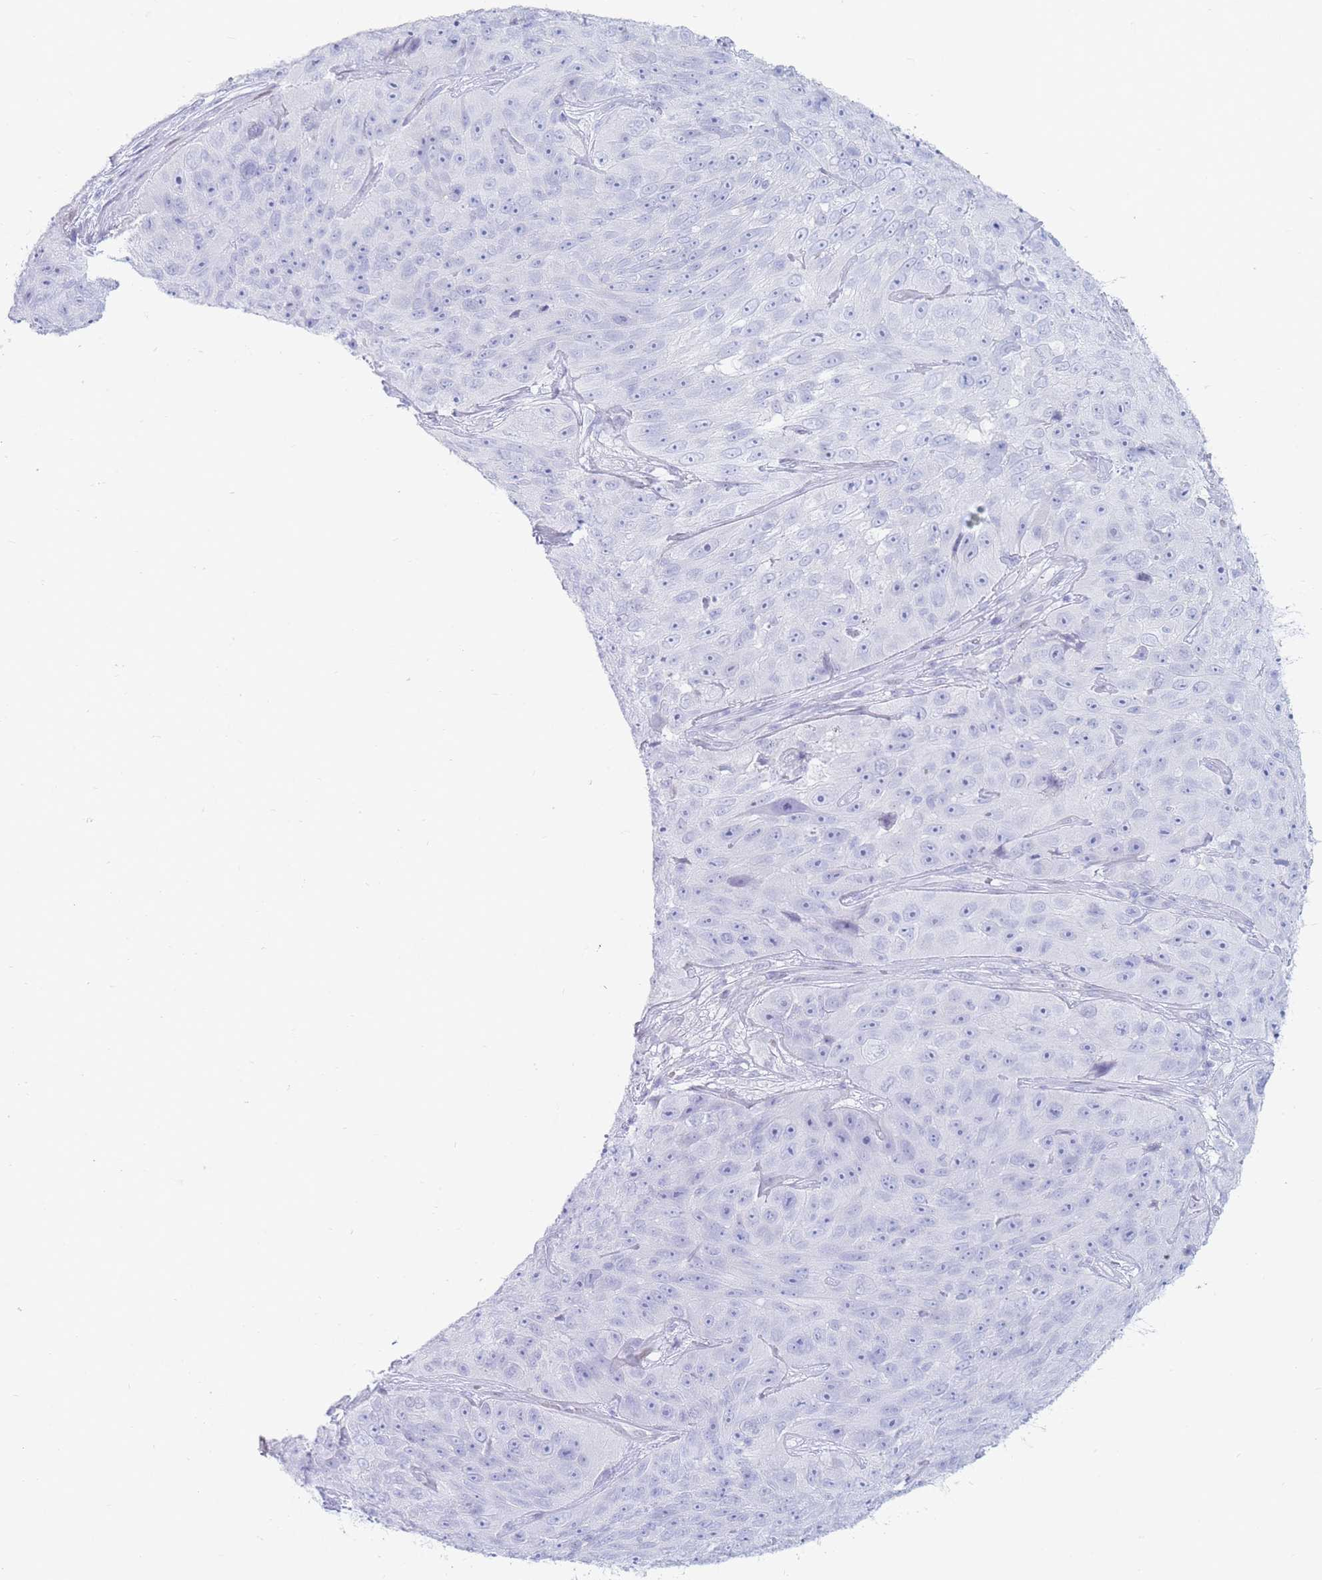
{"staining": {"intensity": "negative", "quantity": "none", "location": "none"}, "tissue": "skin cancer", "cell_type": "Tumor cells", "image_type": "cancer", "snomed": [{"axis": "morphology", "description": "Squamous cell carcinoma, NOS"}, {"axis": "topography", "description": "Skin"}], "caption": "DAB immunohistochemical staining of skin cancer shows no significant positivity in tumor cells.", "gene": "PSMB5", "patient": {"sex": "female", "age": 87}}